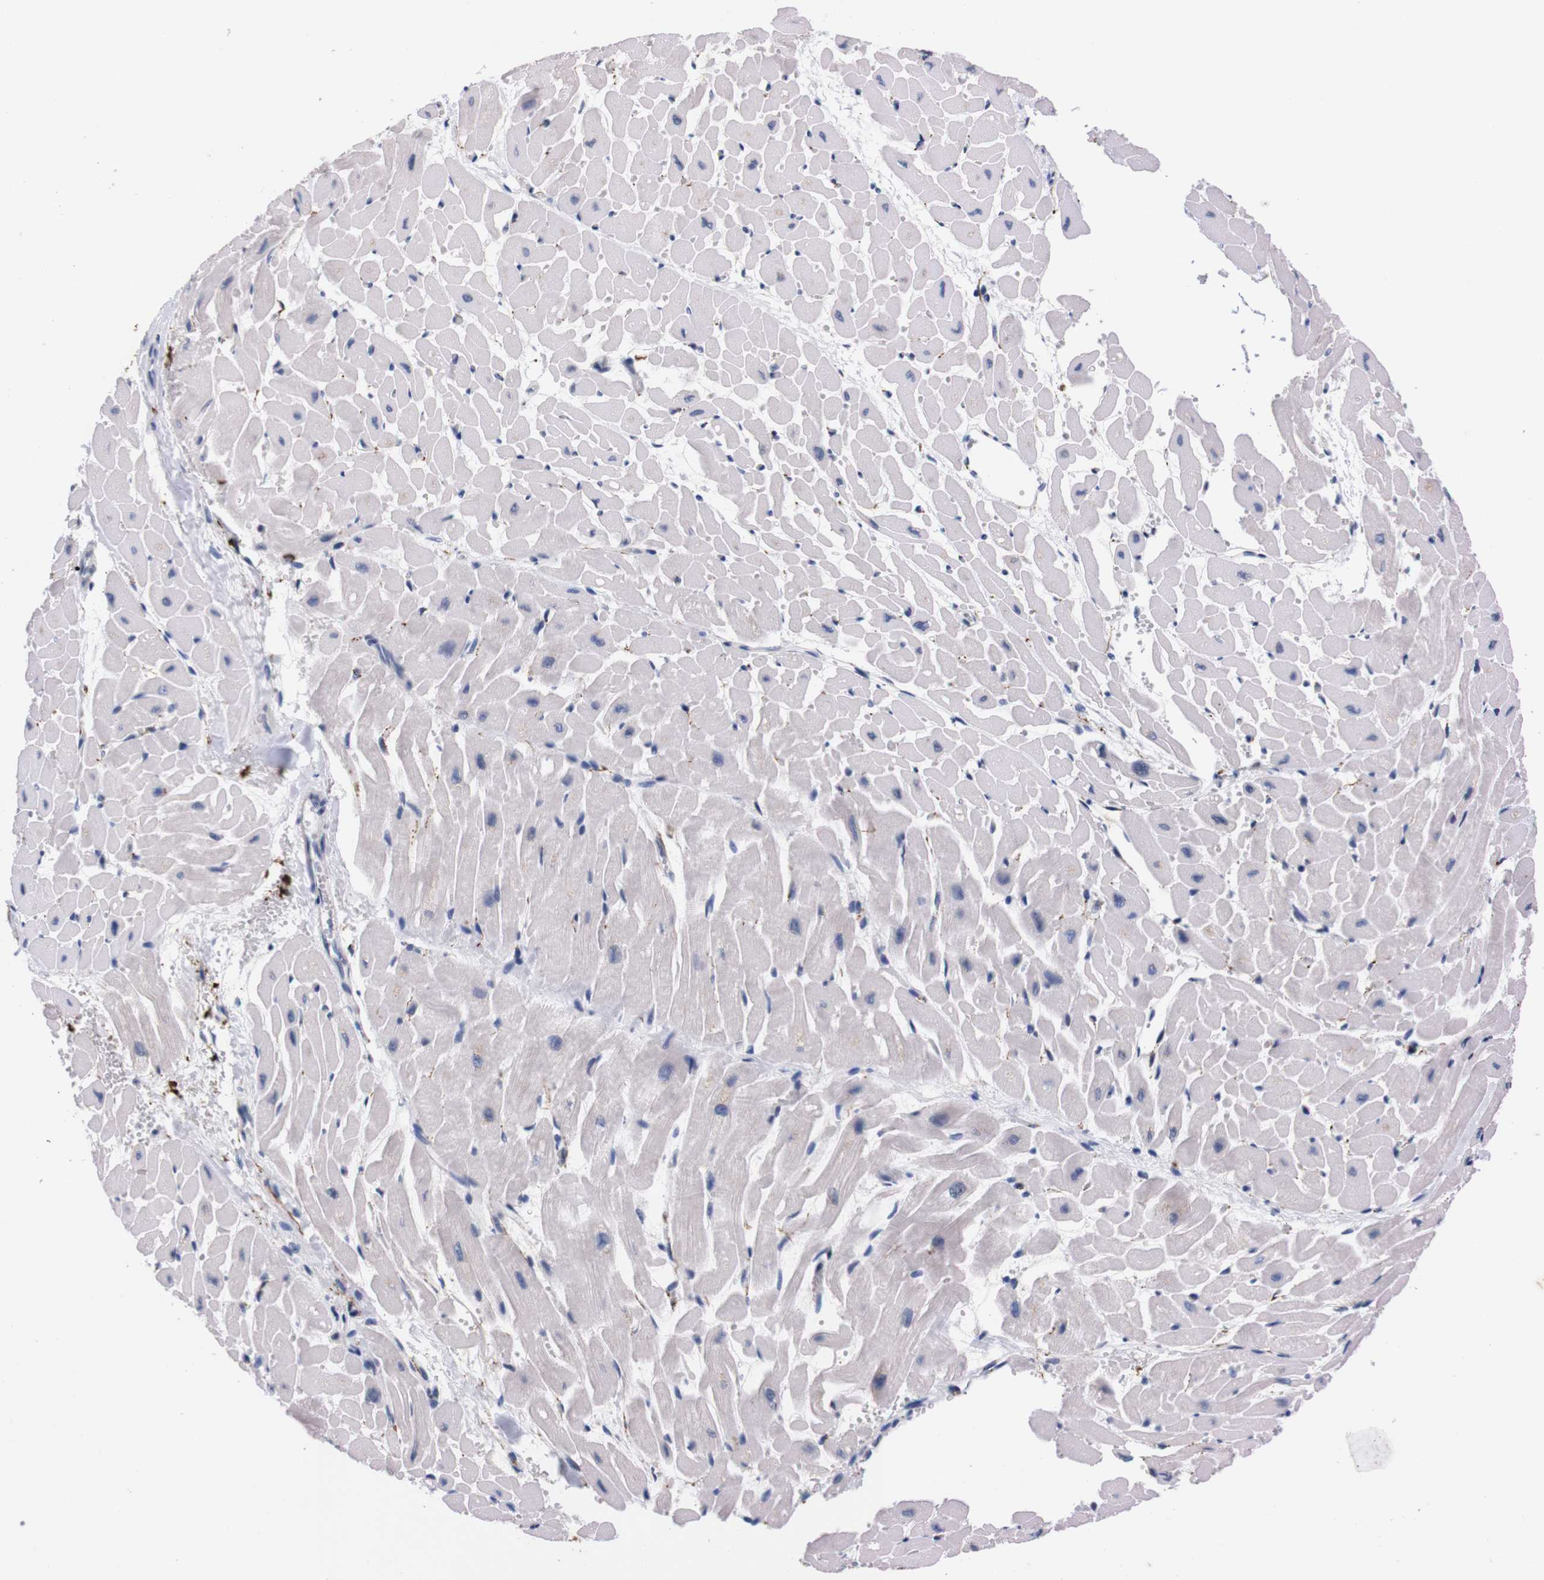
{"staining": {"intensity": "negative", "quantity": "none", "location": "none"}, "tissue": "heart muscle", "cell_type": "Cardiomyocytes", "image_type": "normal", "snomed": [{"axis": "morphology", "description": "Normal tissue, NOS"}, {"axis": "topography", "description": "Heart"}], "caption": "This histopathology image is of normal heart muscle stained with immunohistochemistry (IHC) to label a protein in brown with the nuclei are counter-stained blue. There is no positivity in cardiomyocytes. The staining was performed using DAB to visualize the protein expression in brown, while the nuclei were stained in blue with hematoxylin (Magnification: 20x).", "gene": "TNFRSF21", "patient": {"sex": "male", "age": 45}}